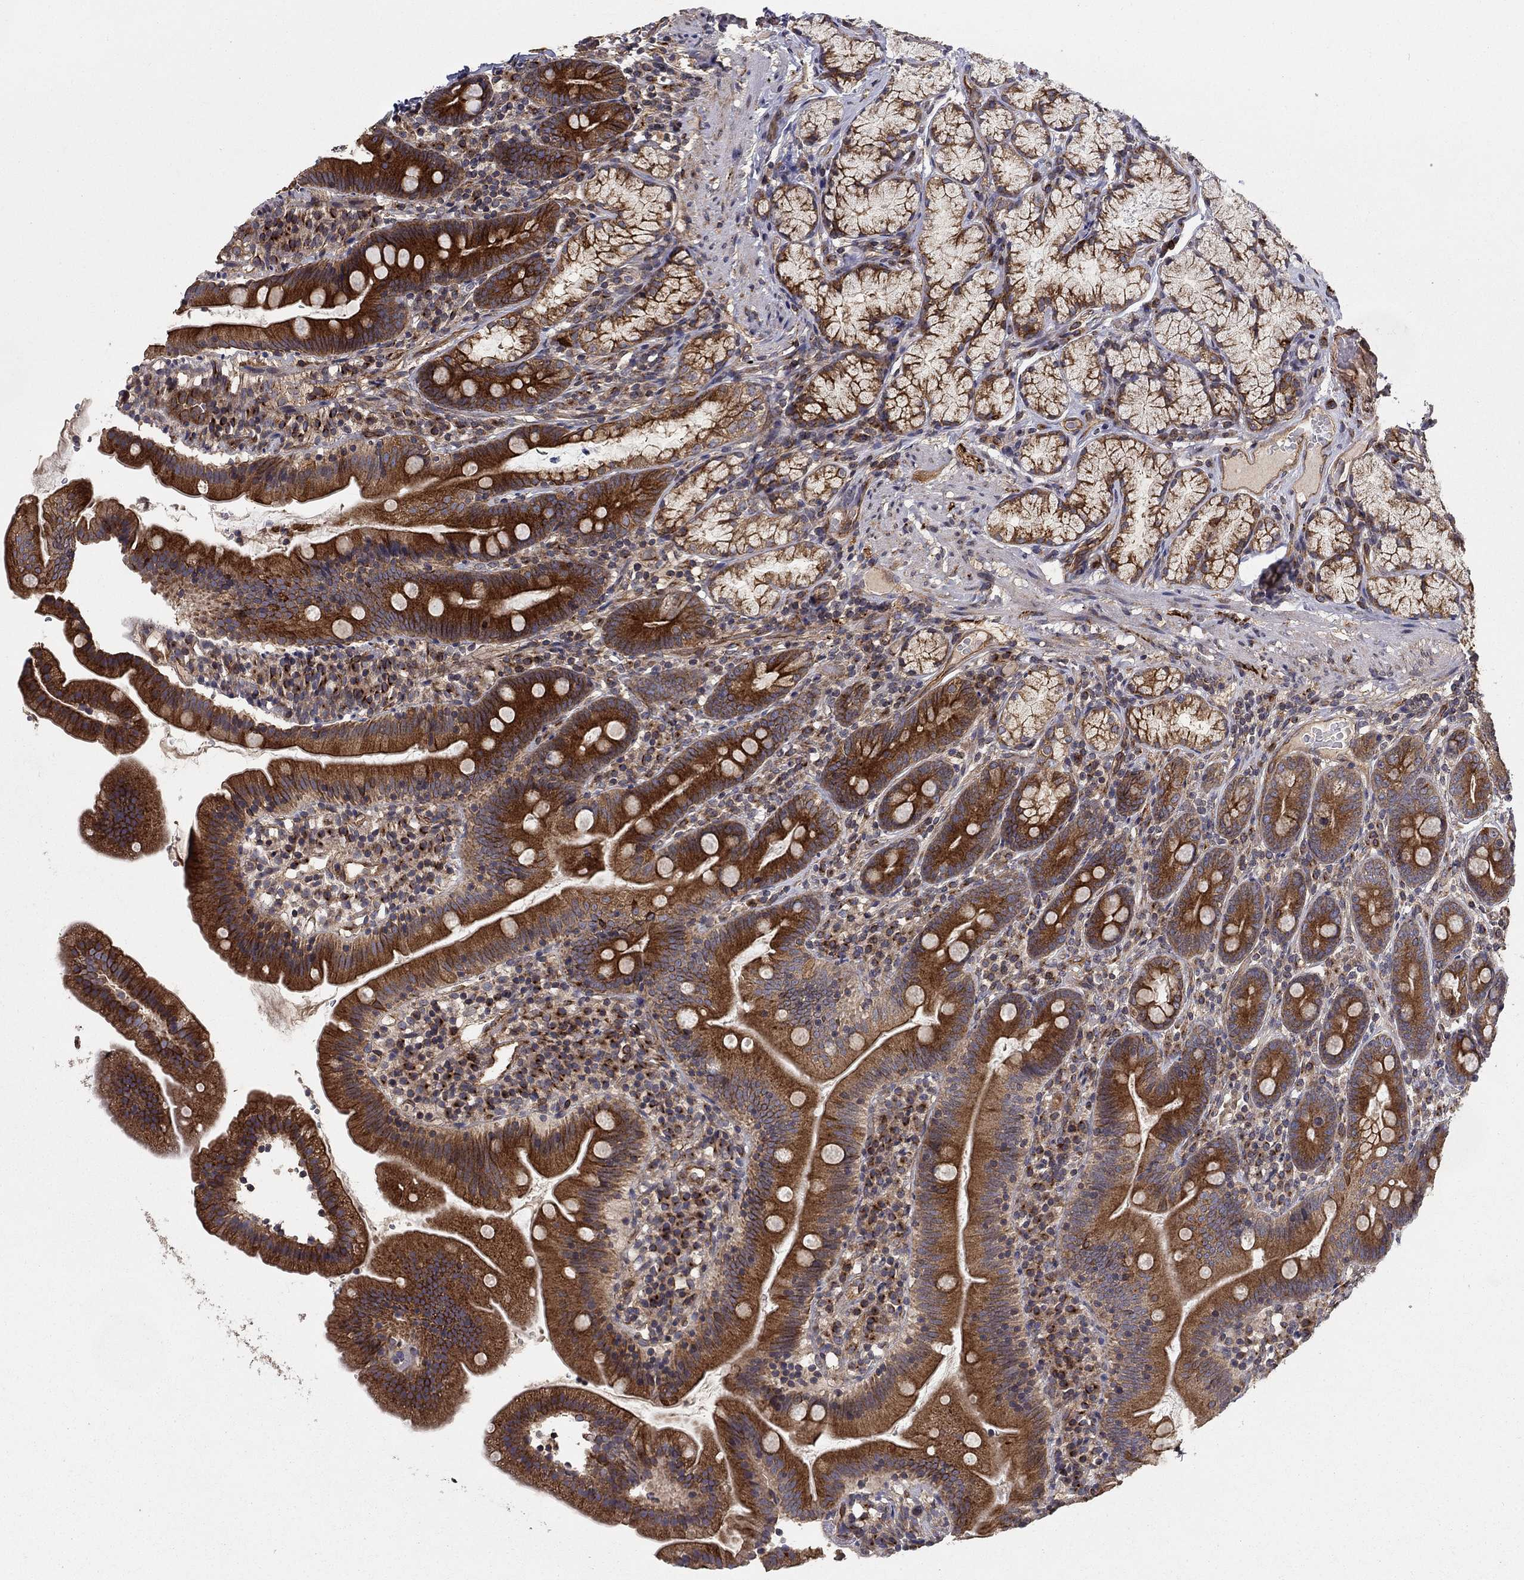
{"staining": {"intensity": "strong", "quantity": "25%-75%", "location": "cytoplasmic/membranous"}, "tissue": "duodenum", "cell_type": "Glandular cells", "image_type": "normal", "snomed": [{"axis": "morphology", "description": "Normal tissue, NOS"}, {"axis": "topography", "description": "Duodenum"}], "caption": "Immunohistochemical staining of unremarkable human duodenum demonstrates 25%-75% levels of strong cytoplasmic/membranous protein staining in approximately 25%-75% of glandular cells.", "gene": "BMERB1", "patient": {"sex": "female", "age": 67}}